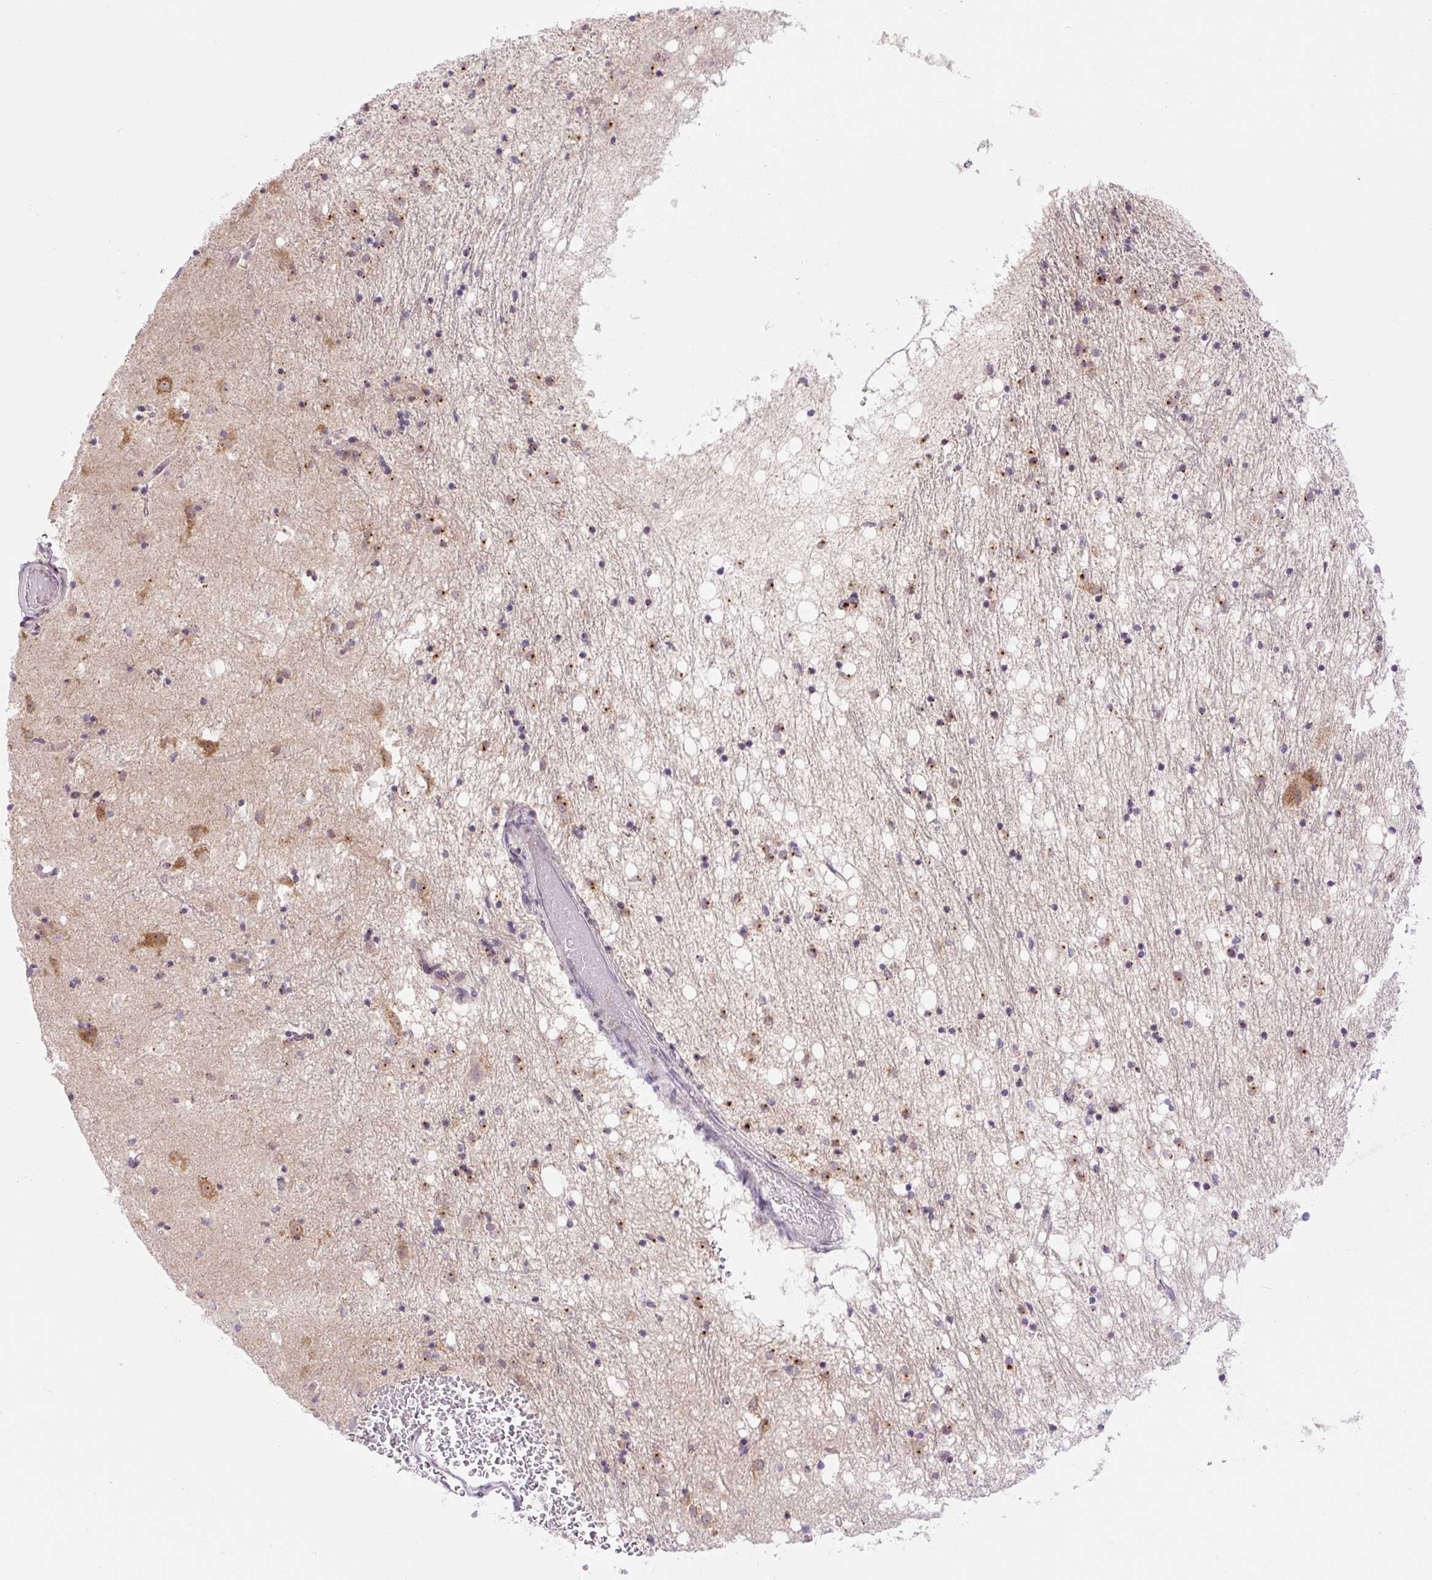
{"staining": {"intensity": "moderate", "quantity": ">75%", "location": "cytoplasmic/membranous"}, "tissue": "caudate", "cell_type": "Glial cells", "image_type": "normal", "snomed": [{"axis": "morphology", "description": "Normal tissue, NOS"}, {"axis": "topography", "description": "Lateral ventricle wall"}], "caption": "Brown immunohistochemical staining in normal caudate displays moderate cytoplasmic/membranous positivity in about >75% of glial cells.", "gene": "PCM1", "patient": {"sex": "male", "age": 58}}